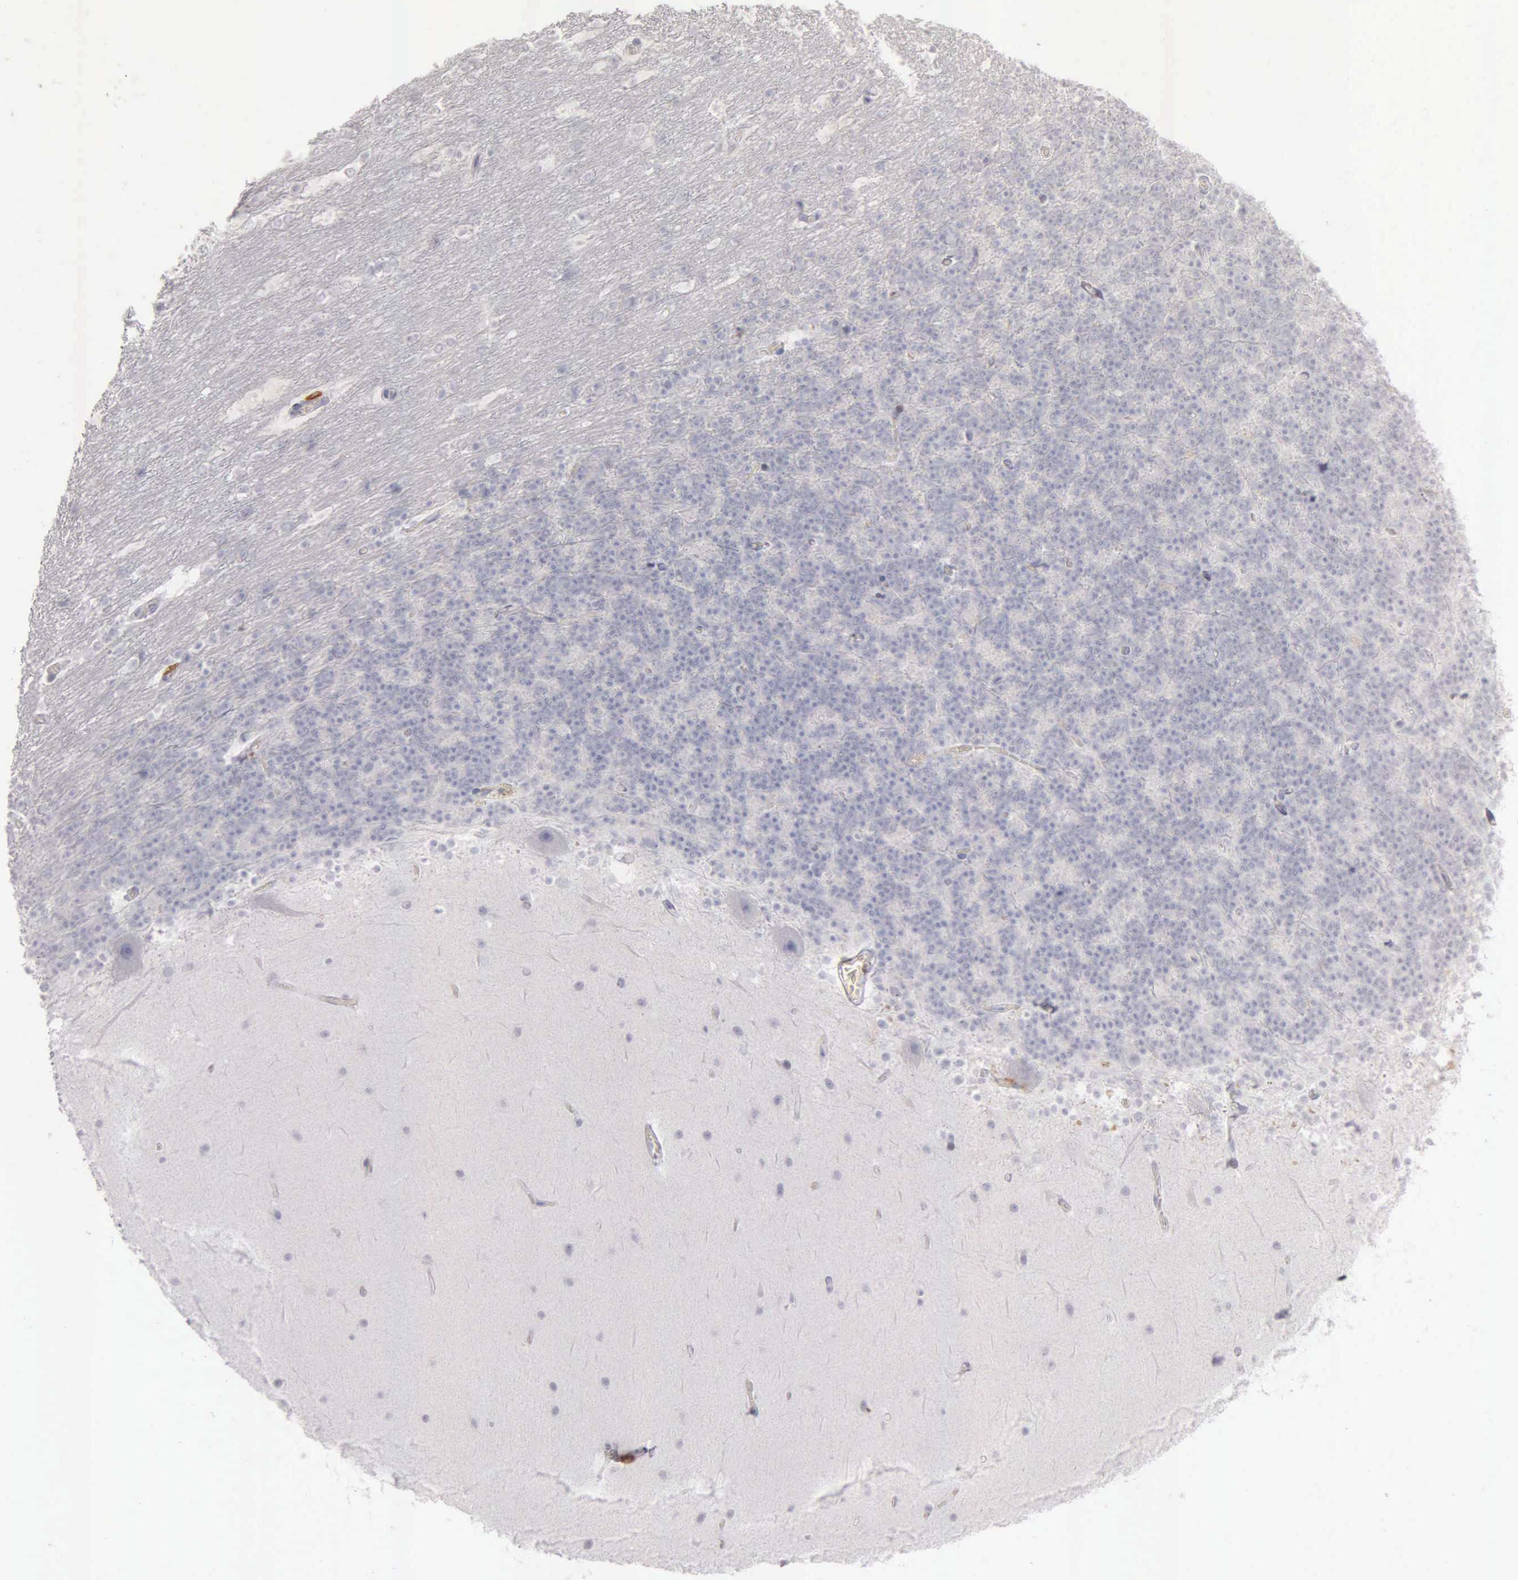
{"staining": {"intensity": "negative", "quantity": "none", "location": "none"}, "tissue": "cerebellum", "cell_type": "Cells in granular layer", "image_type": "normal", "snomed": [{"axis": "morphology", "description": "Normal tissue, NOS"}, {"axis": "topography", "description": "Cerebellum"}], "caption": "Immunohistochemical staining of normal cerebellum demonstrates no significant staining in cells in granular layer.", "gene": "CD3E", "patient": {"sex": "female", "age": 19}}